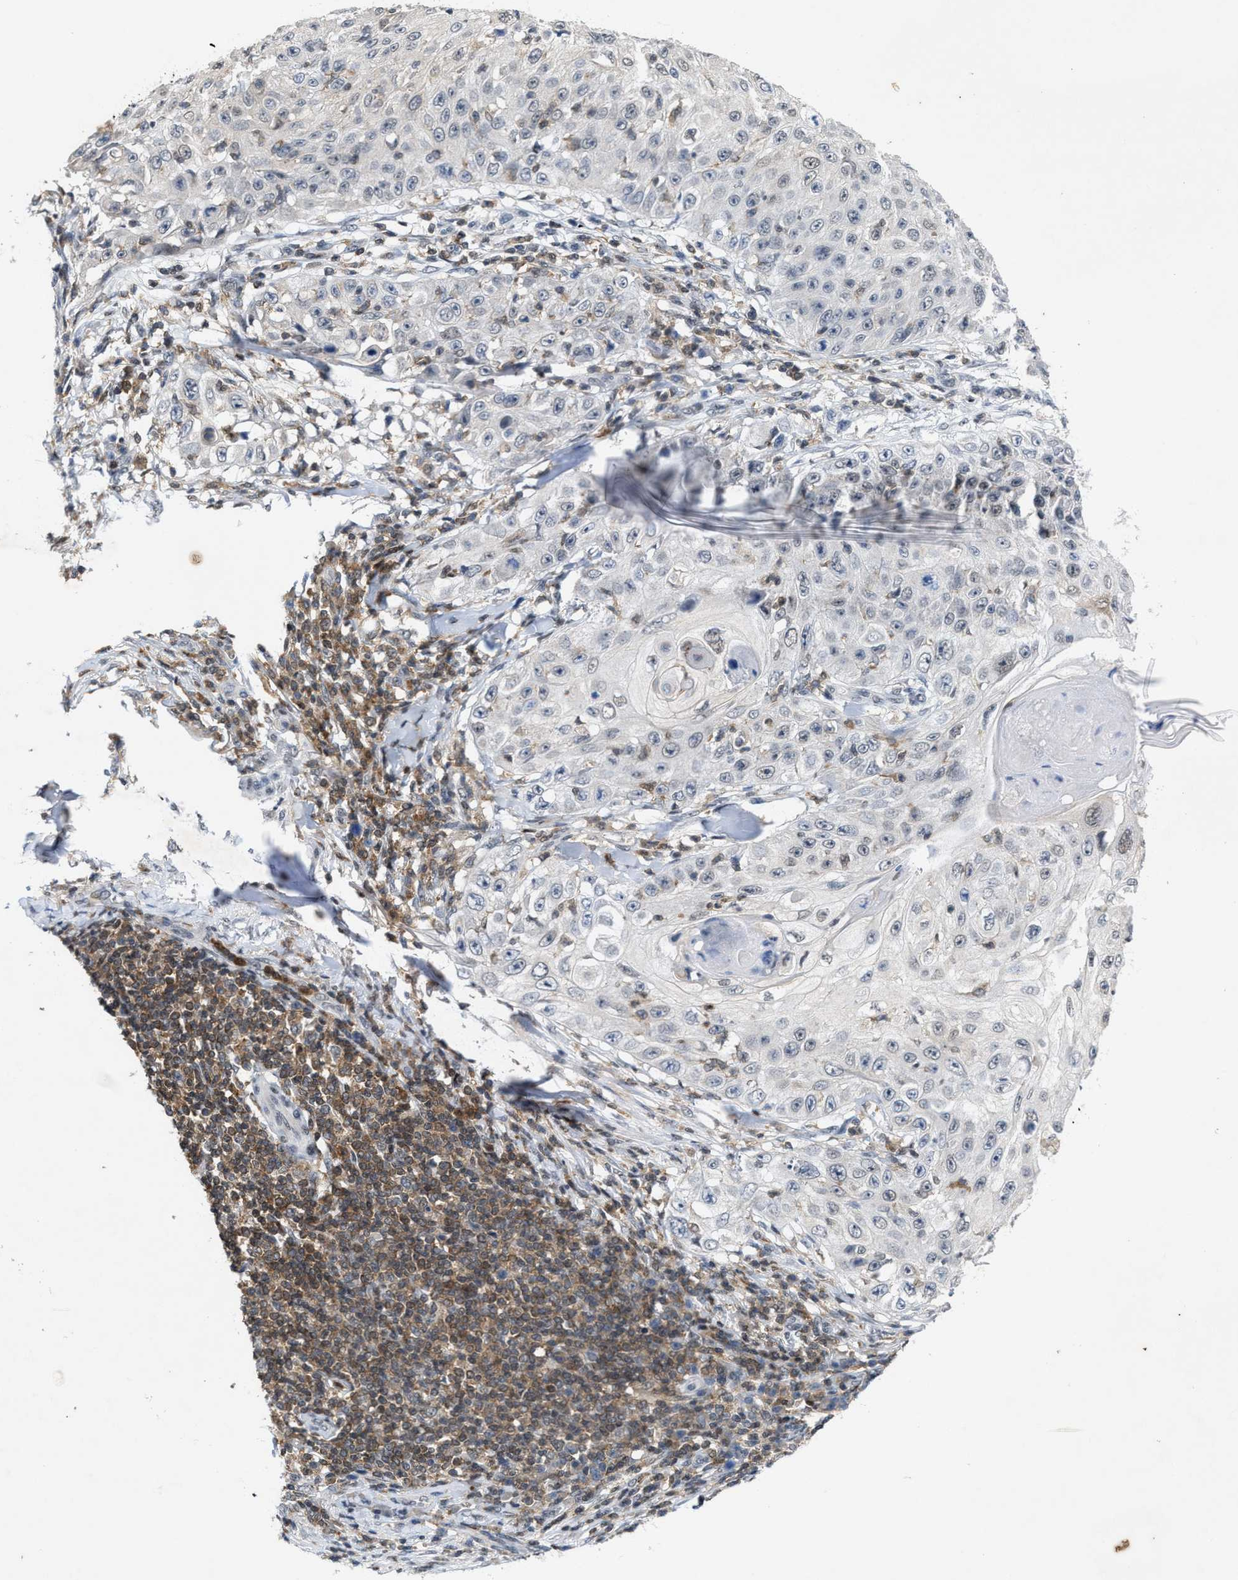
{"staining": {"intensity": "weak", "quantity": "<25%", "location": "cytoplasmic/membranous,nuclear"}, "tissue": "skin cancer", "cell_type": "Tumor cells", "image_type": "cancer", "snomed": [{"axis": "morphology", "description": "Squamous cell carcinoma, NOS"}, {"axis": "topography", "description": "Skin"}], "caption": "DAB immunohistochemical staining of human squamous cell carcinoma (skin) shows no significant staining in tumor cells.", "gene": "FGD3", "patient": {"sex": "male", "age": 86}}